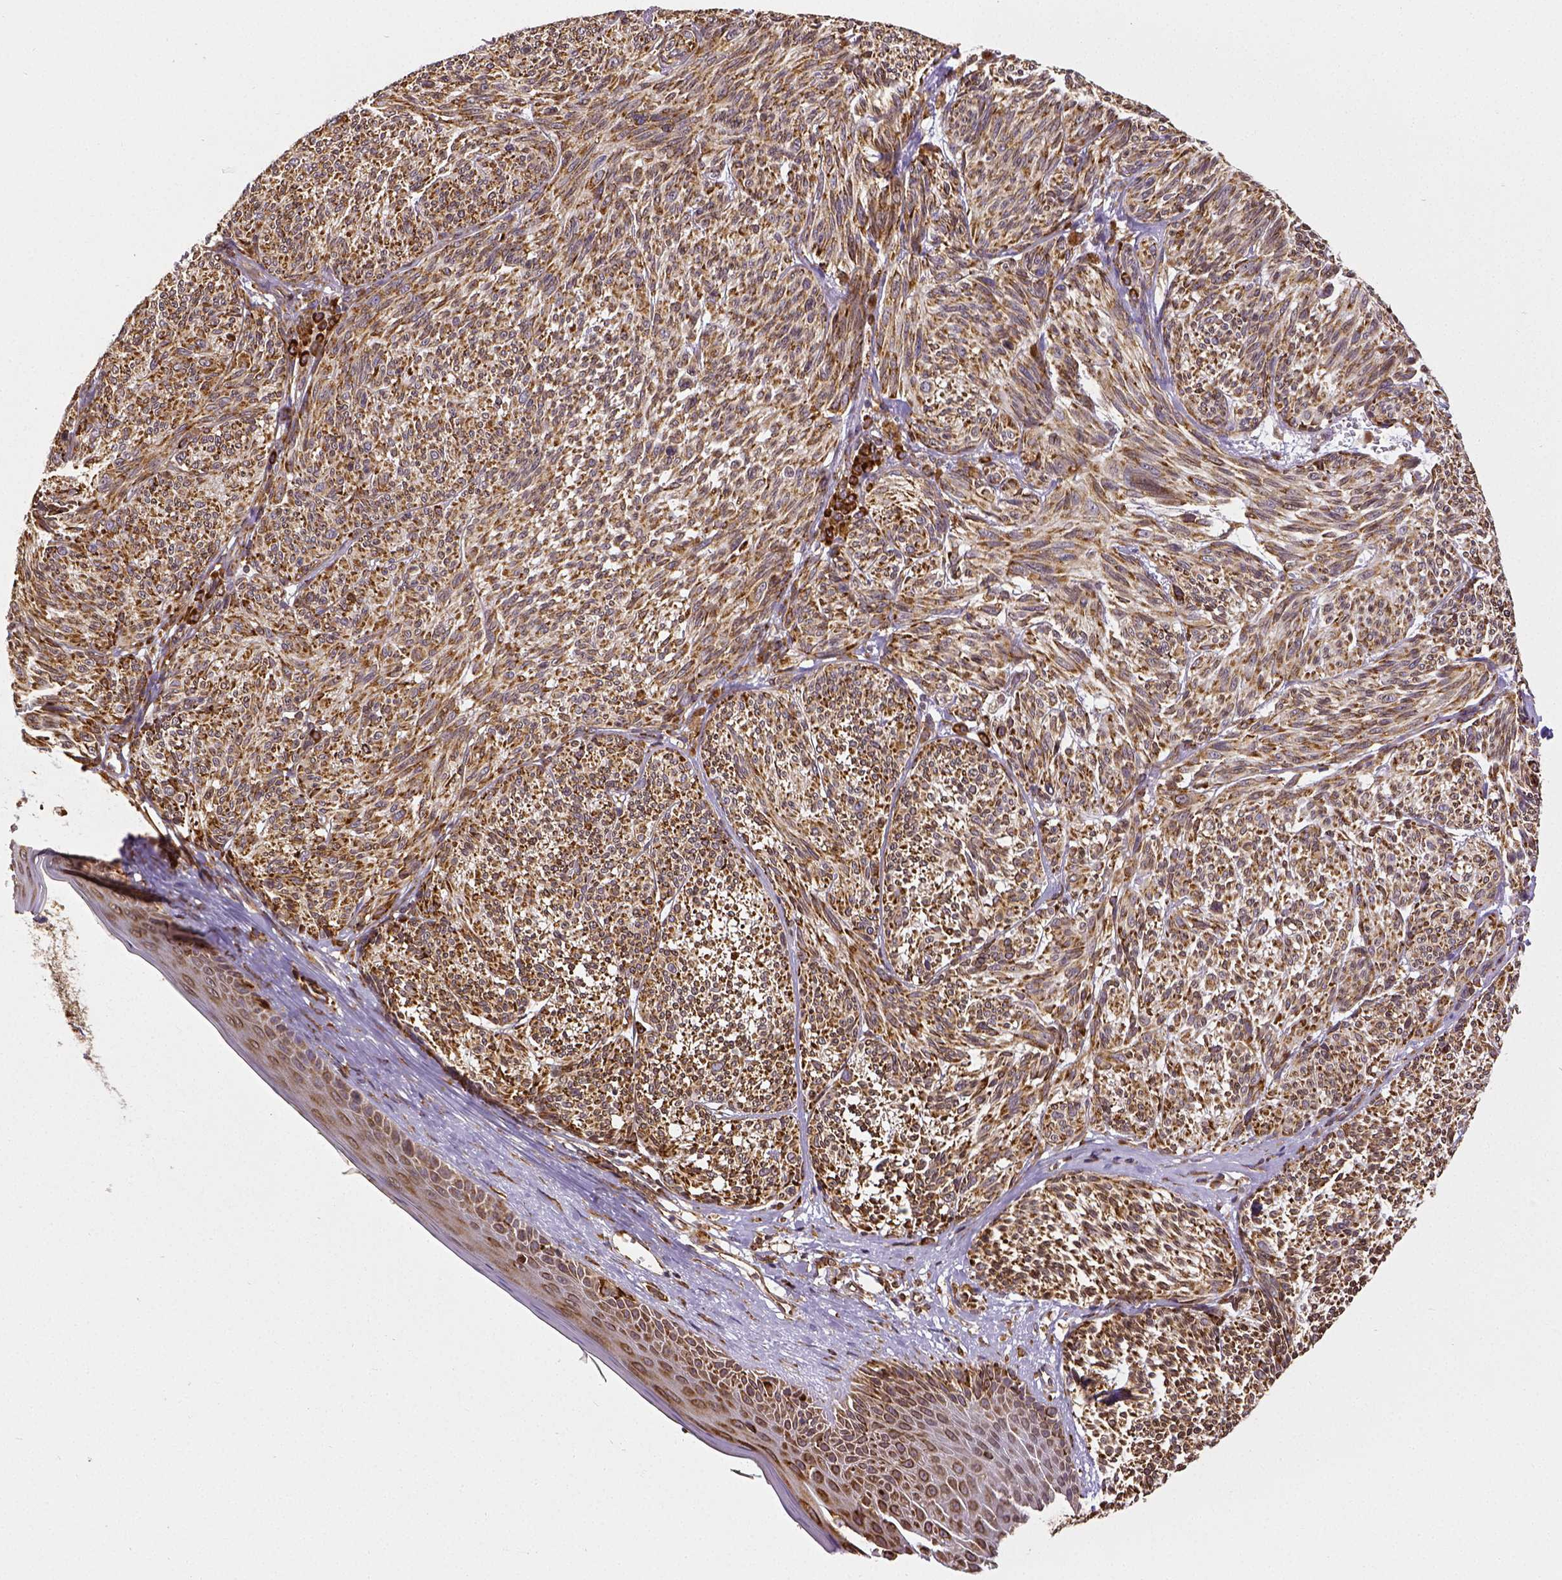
{"staining": {"intensity": "strong", "quantity": ">75%", "location": "cytoplasmic/membranous"}, "tissue": "melanoma", "cell_type": "Tumor cells", "image_type": "cancer", "snomed": [{"axis": "morphology", "description": "Malignant melanoma, NOS"}, {"axis": "topography", "description": "Skin"}], "caption": "Protein expression analysis of human melanoma reveals strong cytoplasmic/membranous expression in approximately >75% of tumor cells. The staining is performed using DAB brown chromogen to label protein expression. The nuclei are counter-stained blue using hematoxylin.", "gene": "MTDH", "patient": {"sex": "male", "age": 79}}